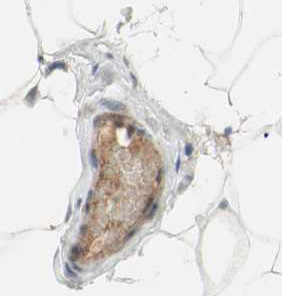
{"staining": {"intensity": "weak", "quantity": ">75%", "location": "cytoplasmic/membranous"}, "tissue": "adipose tissue", "cell_type": "Adipocytes", "image_type": "normal", "snomed": [{"axis": "morphology", "description": "Normal tissue, NOS"}, {"axis": "topography", "description": "Breast"}, {"axis": "topography", "description": "Adipose tissue"}], "caption": "Adipocytes show low levels of weak cytoplasmic/membranous expression in about >75% of cells in normal adipose tissue. (Brightfield microscopy of DAB IHC at high magnification).", "gene": "ABI1", "patient": {"sex": "female", "age": 25}}